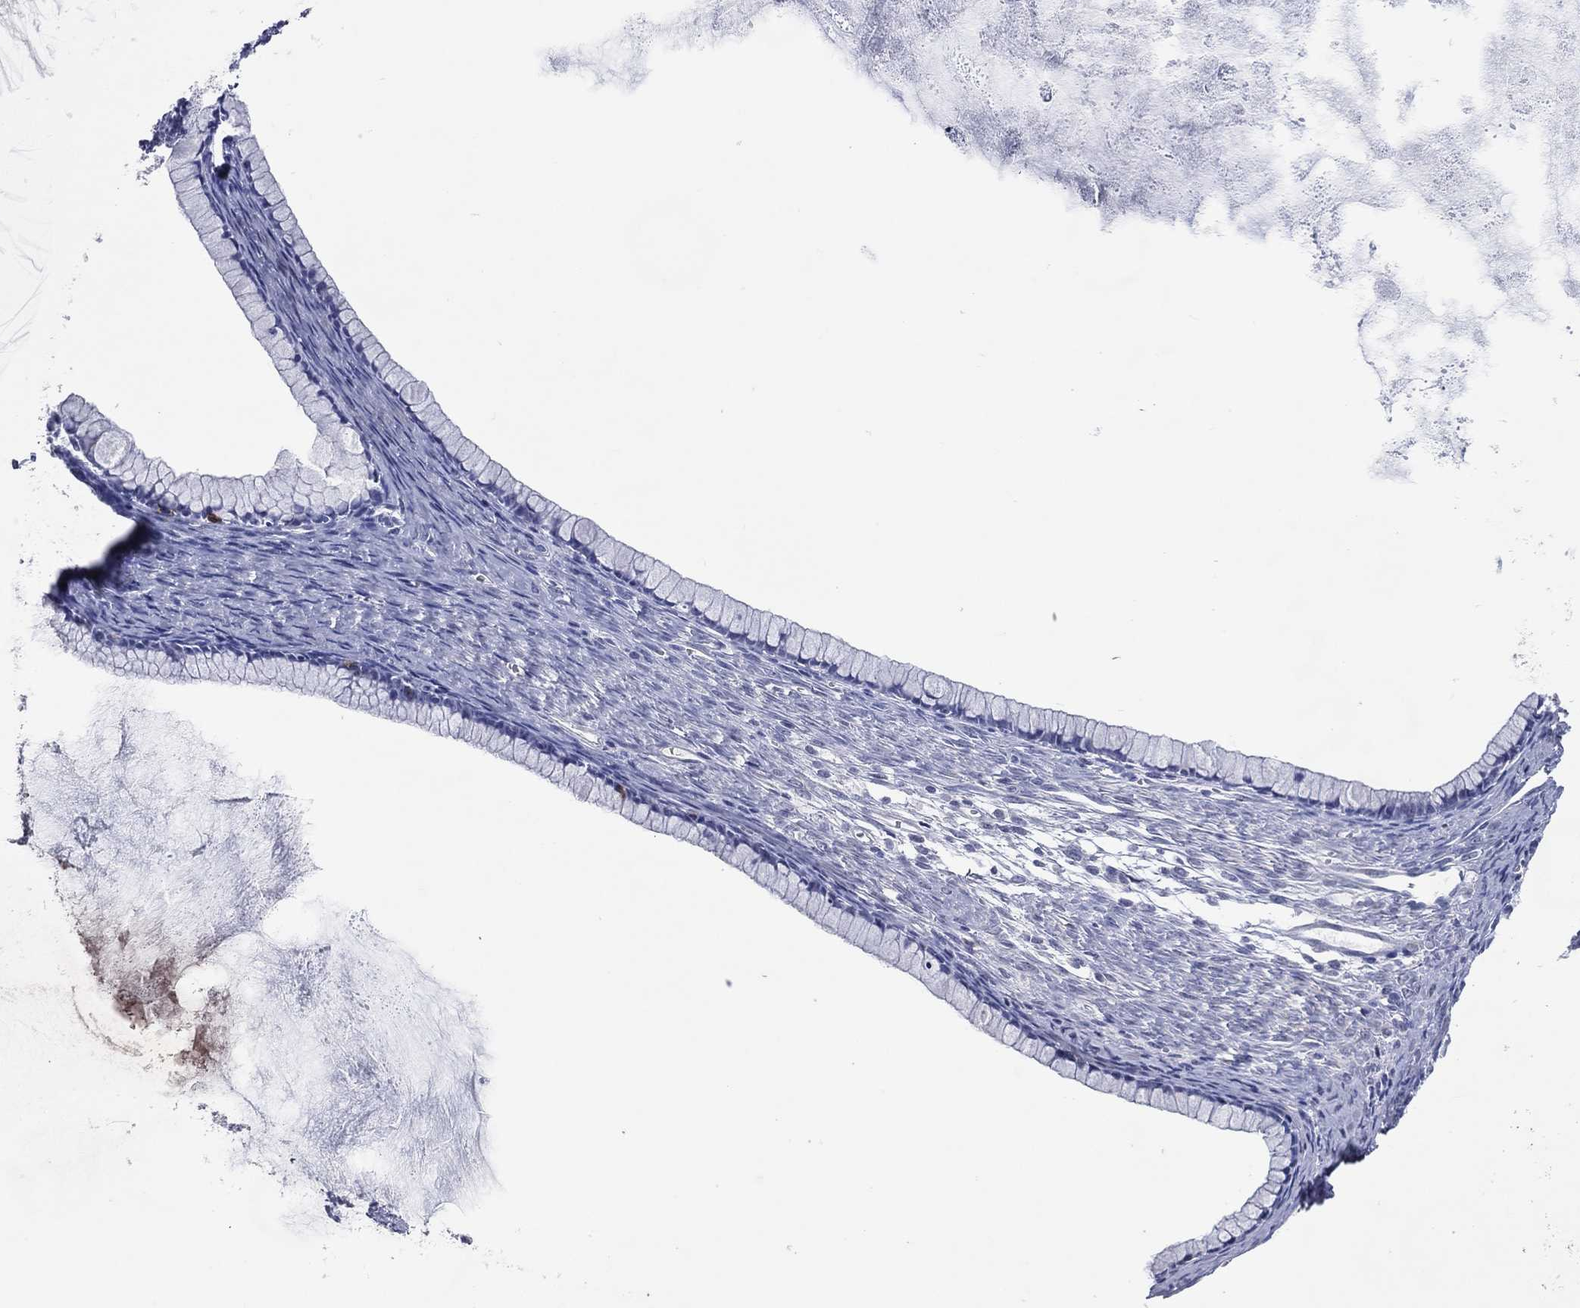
{"staining": {"intensity": "negative", "quantity": "none", "location": "none"}, "tissue": "ovarian cancer", "cell_type": "Tumor cells", "image_type": "cancer", "snomed": [{"axis": "morphology", "description": "Cystadenocarcinoma, mucinous, NOS"}, {"axis": "topography", "description": "Ovary"}], "caption": "Immunohistochemistry (IHC) image of neoplastic tissue: human ovarian mucinous cystadenocarcinoma stained with DAB demonstrates no significant protein expression in tumor cells.", "gene": "DNAH7", "patient": {"sex": "female", "age": 41}}